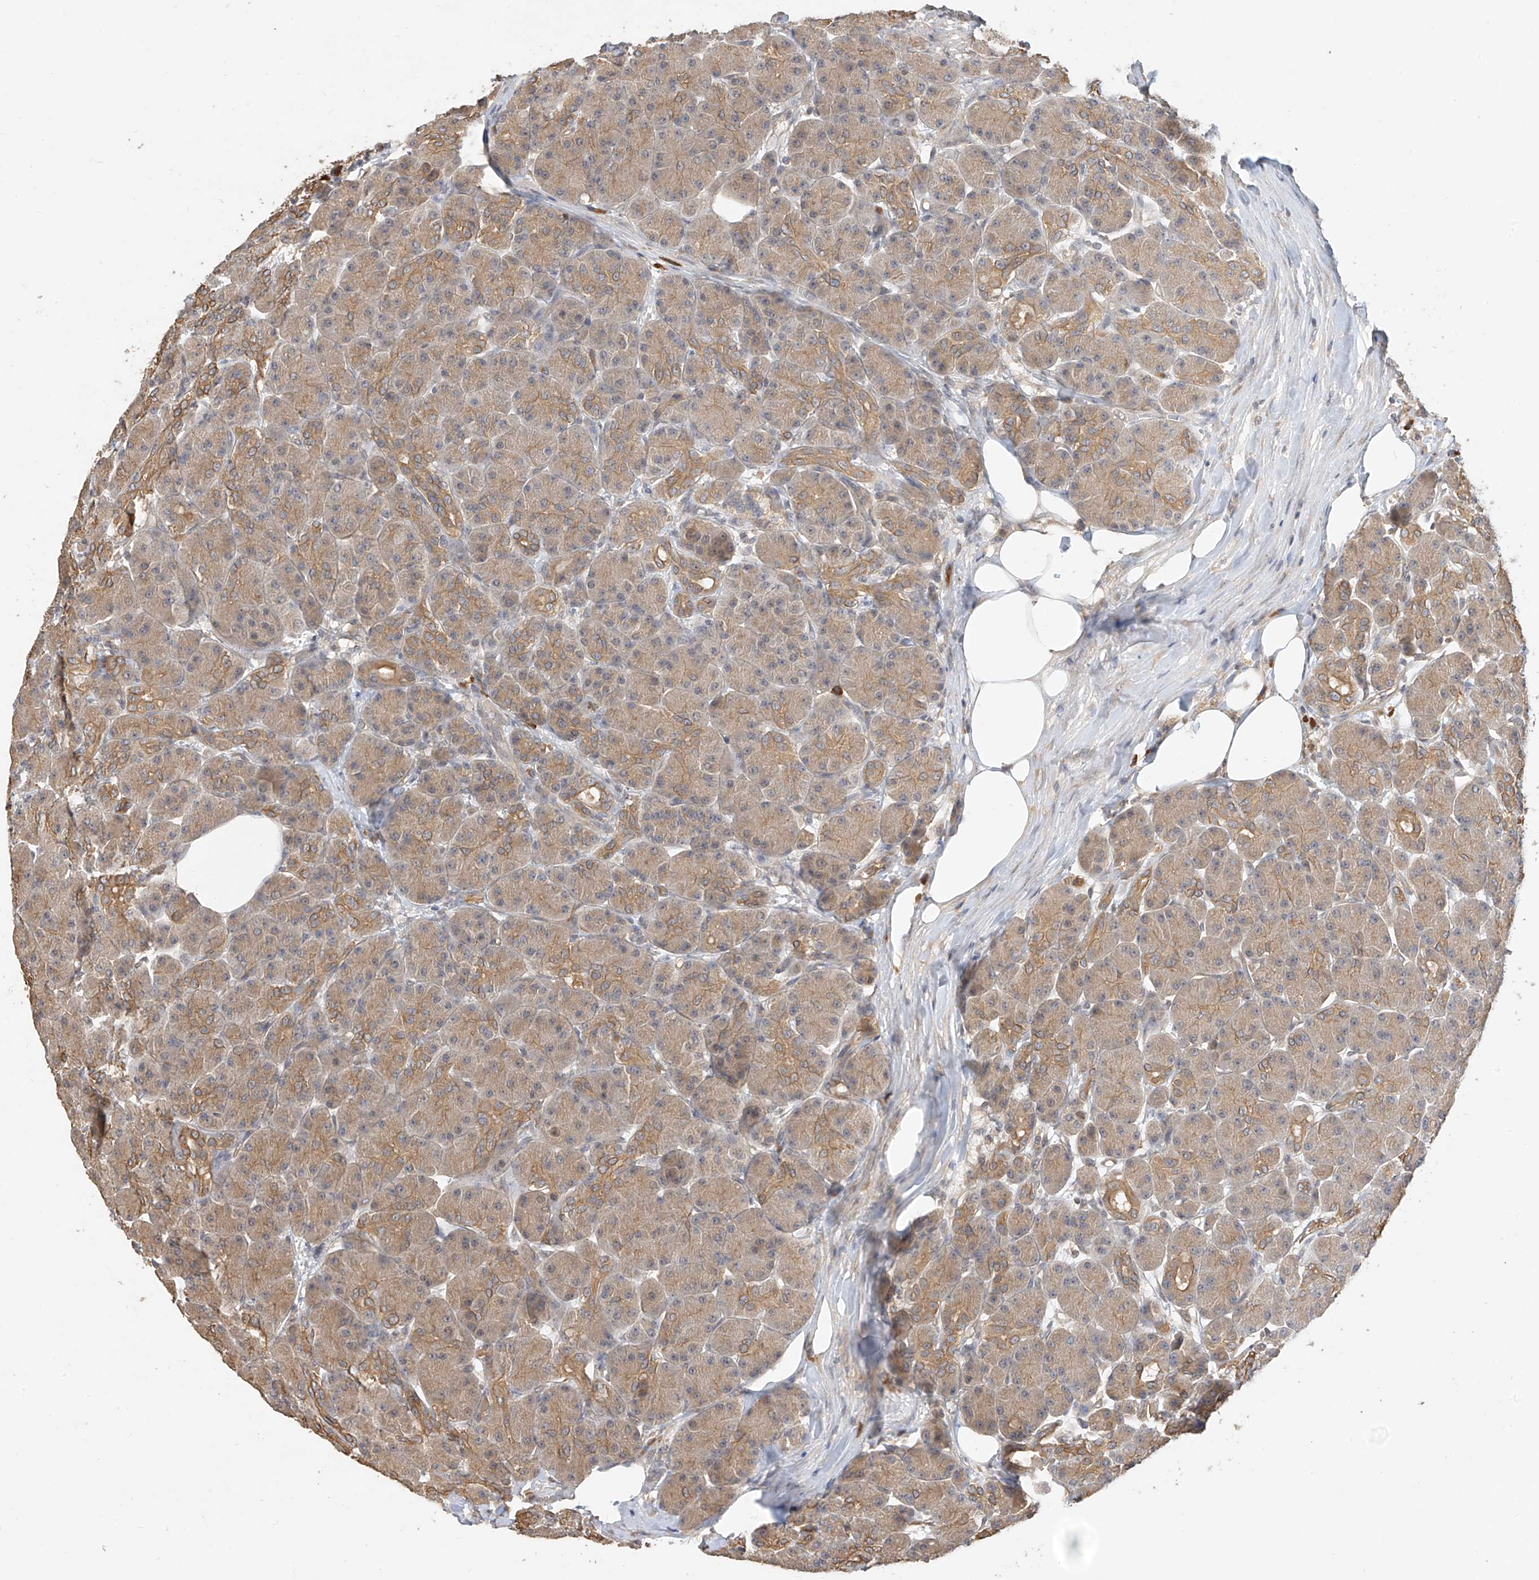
{"staining": {"intensity": "moderate", "quantity": ">75%", "location": "cytoplasmic/membranous"}, "tissue": "pancreas", "cell_type": "Exocrine glandular cells", "image_type": "normal", "snomed": [{"axis": "morphology", "description": "Normal tissue, NOS"}, {"axis": "topography", "description": "Pancreas"}], "caption": "Protein expression analysis of benign human pancreas reveals moderate cytoplasmic/membranous positivity in approximately >75% of exocrine glandular cells.", "gene": "OFD1", "patient": {"sex": "male", "age": 63}}